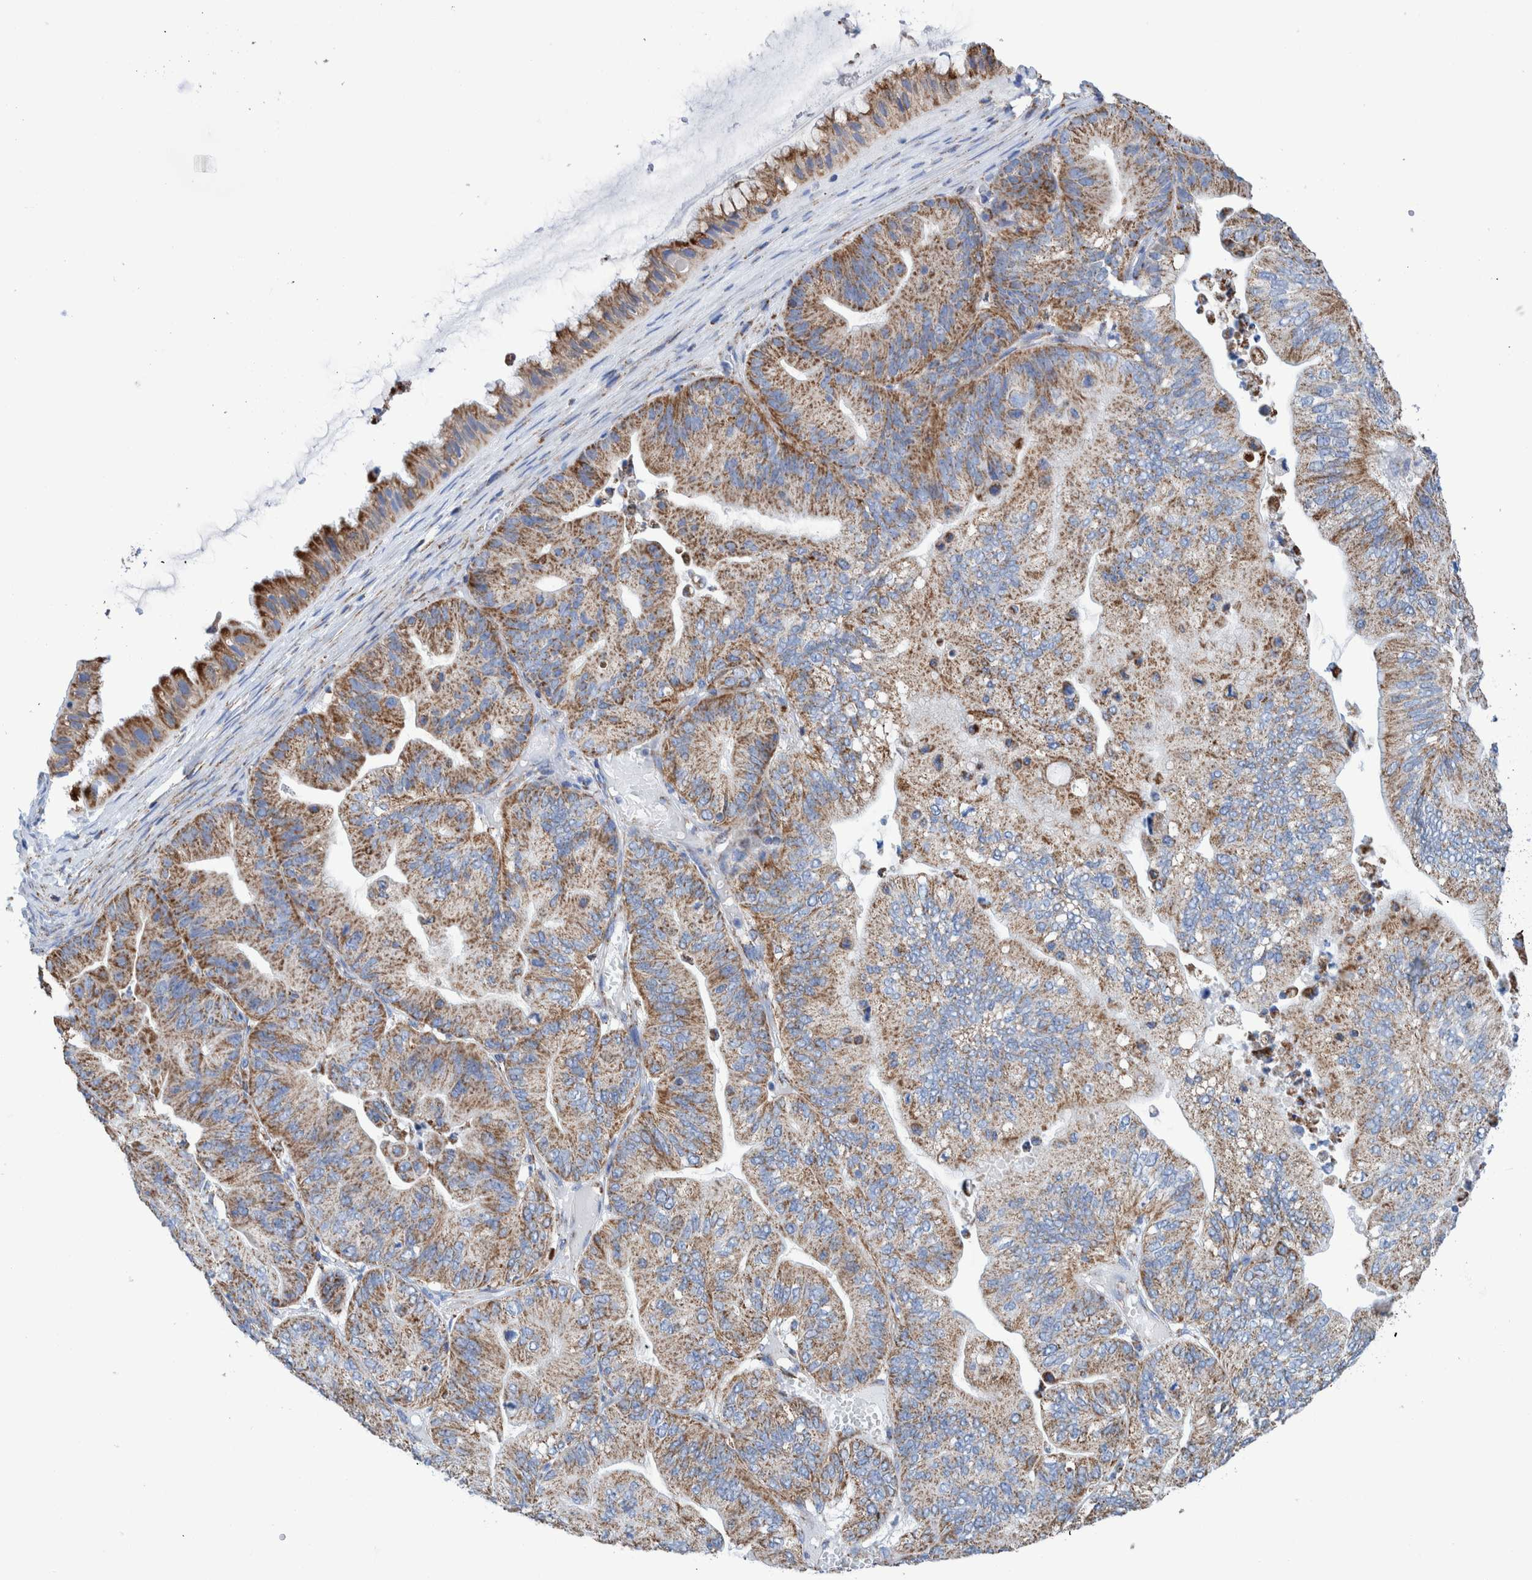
{"staining": {"intensity": "moderate", "quantity": ">75%", "location": "cytoplasmic/membranous"}, "tissue": "ovarian cancer", "cell_type": "Tumor cells", "image_type": "cancer", "snomed": [{"axis": "morphology", "description": "Cystadenocarcinoma, mucinous, NOS"}, {"axis": "topography", "description": "Ovary"}], "caption": "DAB immunohistochemical staining of ovarian mucinous cystadenocarcinoma demonstrates moderate cytoplasmic/membranous protein expression in approximately >75% of tumor cells.", "gene": "DECR1", "patient": {"sex": "female", "age": 61}}